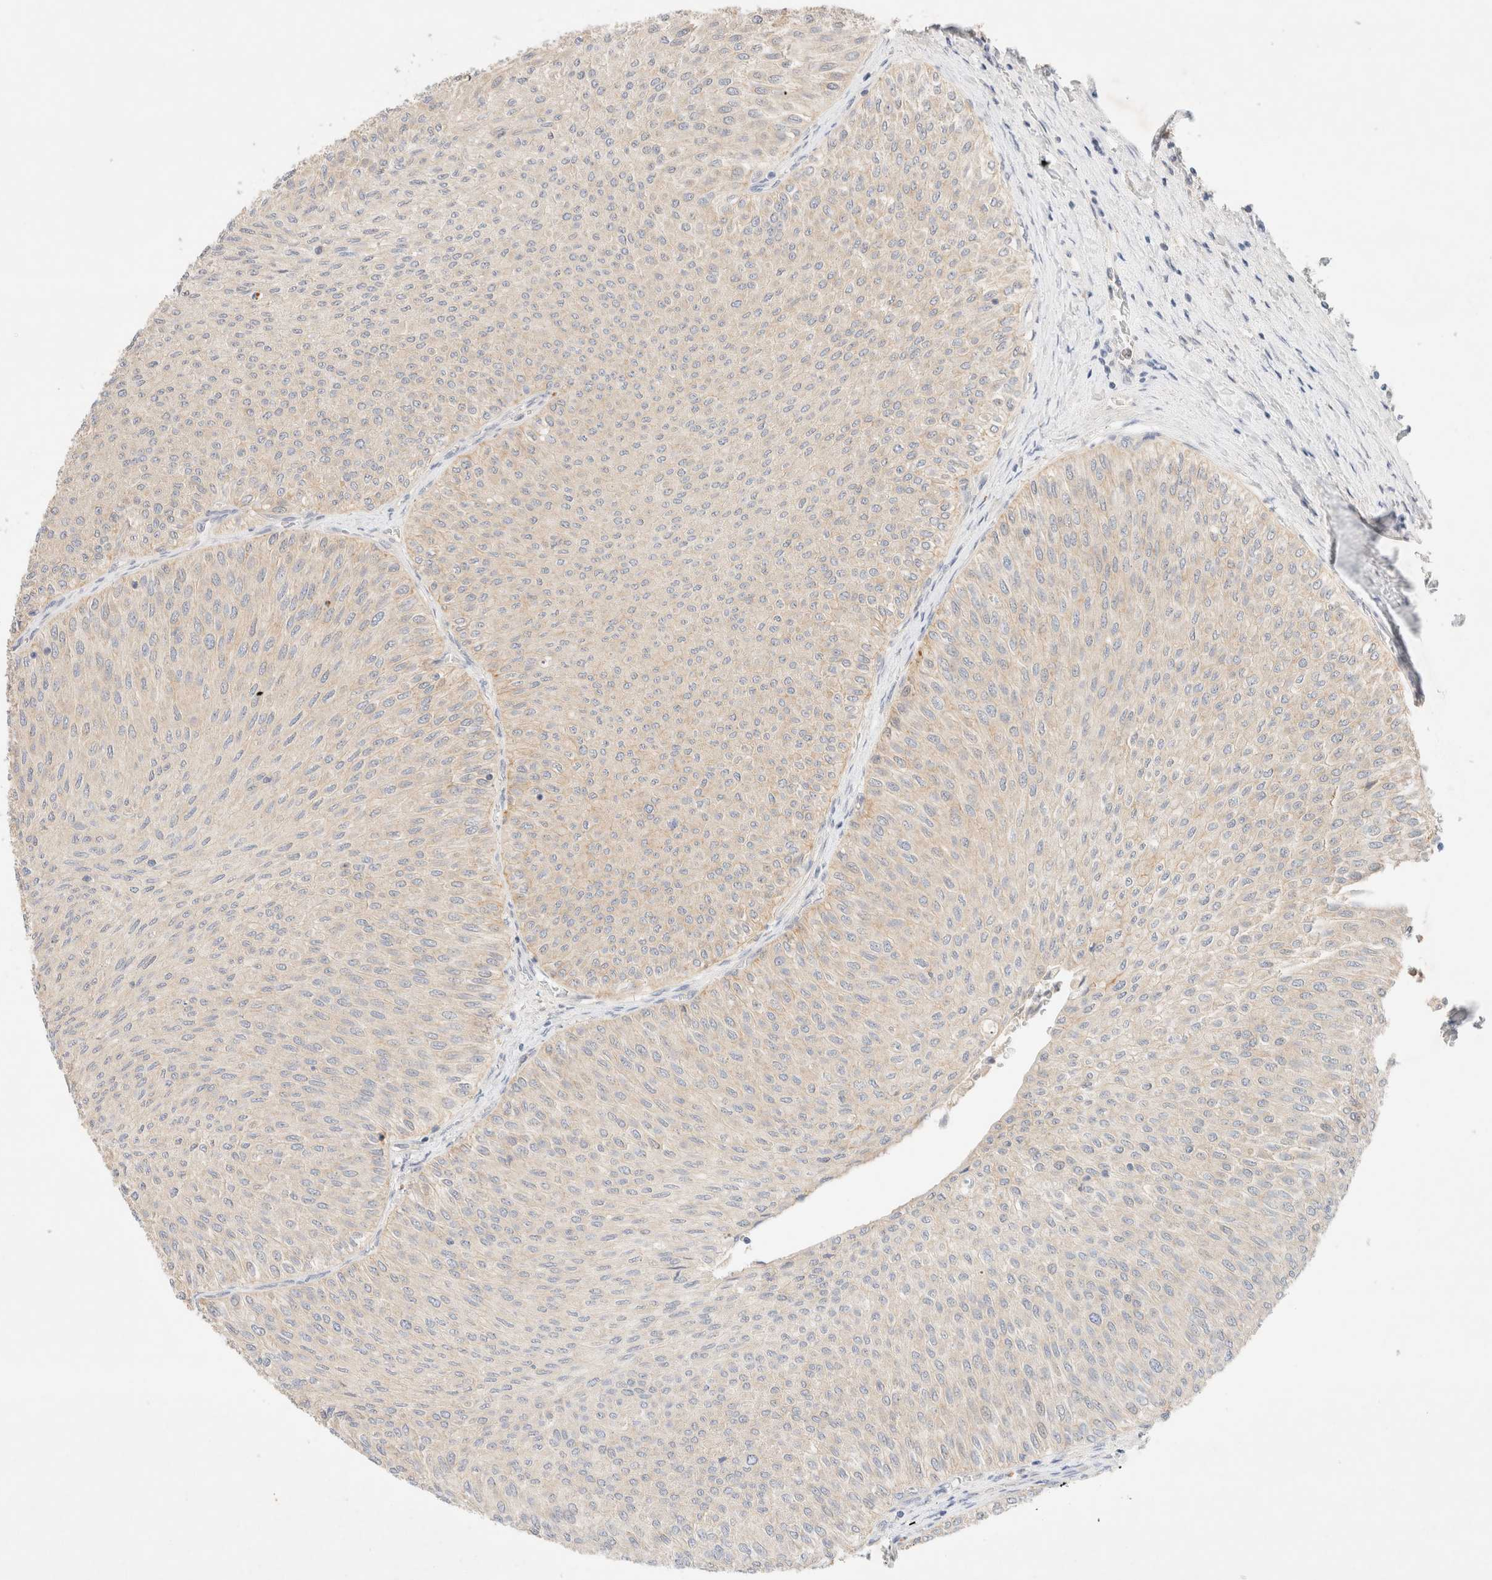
{"staining": {"intensity": "weak", "quantity": "<25%", "location": "cytoplasmic/membranous"}, "tissue": "urothelial cancer", "cell_type": "Tumor cells", "image_type": "cancer", "snomed": [{"axis": "morphology", "description": "Urothelial carcinoma, Low grade"}, {"axis": "topography", "description": "Urinary bladder"}], "caption": "The micrograph demonstrates no staining of tumor cells in low-grade urothelial carcinoma.", "gene": "SGSM2", "patient": {"sex": "male", "age": 78}}